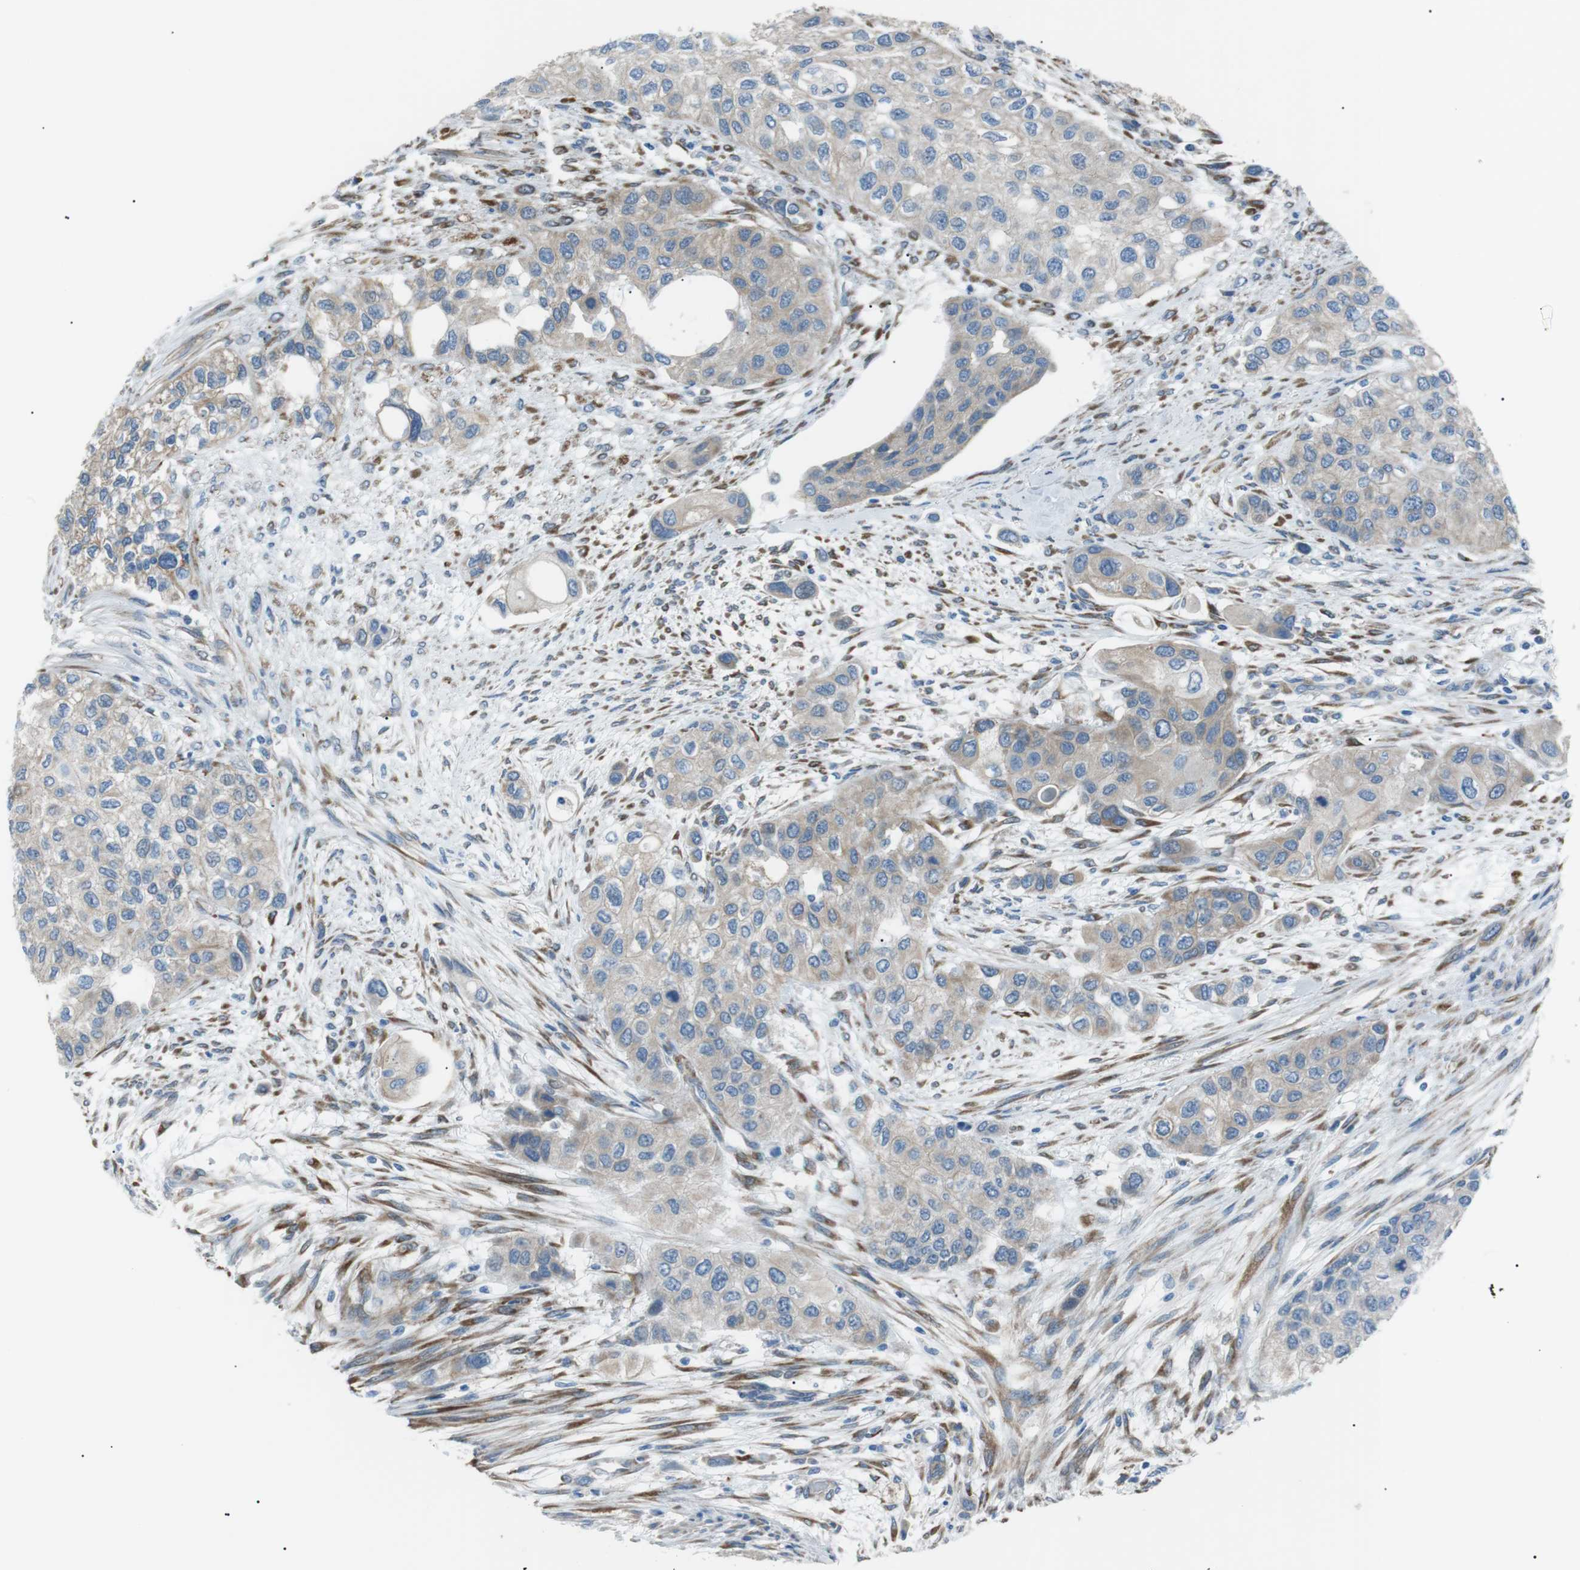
{"staining": {"intensity": "negative", "quantity": "none", "location": "none"}, "tissue": "urothelial cancer", "cell_type": "Tumor cells", "image_type": "cancer", "snomed": [{"axis": "morphology", "description": "Urothelial carcinoma, High grade"}, {"axis": "topography", "description": "Urinary bladder"}], "caption": "Immunohistochemistry (IHC) image of neoplastic tissue: human urothelial cancer stained with DAB reveals no significant protein expression in tumor cells. (Immunohistochemistry, brightfield microscopy, high magnification).", "gene": "MTARC2", "patient": {"sex": "female", "age": 56}}